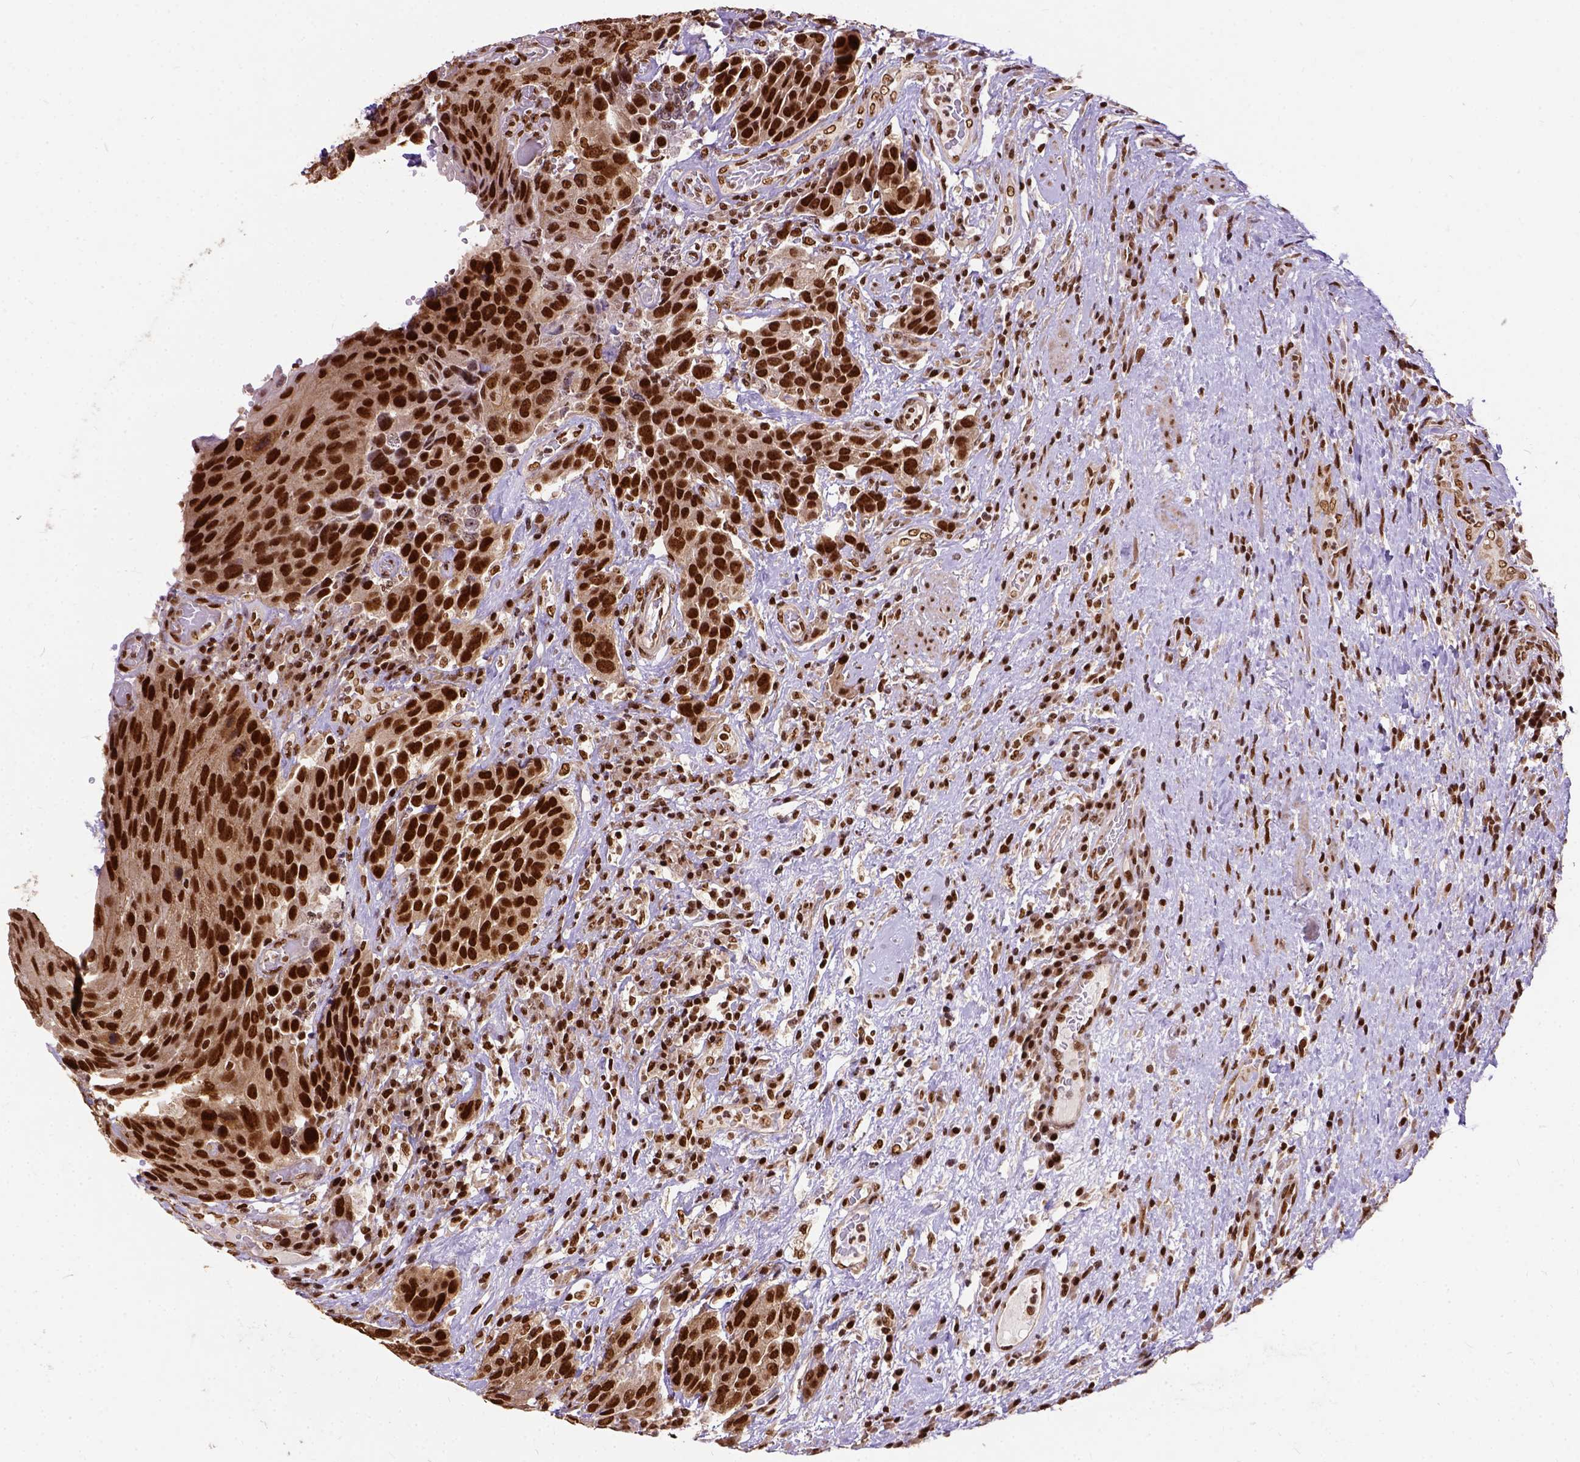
{"staining": {"intensity": "strong", "quantity": ">75%", "location": "nuclear"}, "tissue": "urothelial cancer", "cell_type": "Tumor cells", "image_type": "cancer", "snomed": [{"axis": "morphology", "description": "Urothelial carcinoma, High grade"}, {"axis": "topography", "description": "Urinary bladder"}], "caption": "A high-resolution image shows IHC staining of urothelial cancer, which reveals strong nuclear positivity in about >75% of tumor cells. The protein of interest is shown in brown color, while the nuclei are stained blue.", "gene": "NACC1", "patient": {"sex": "female", "age": 70}}